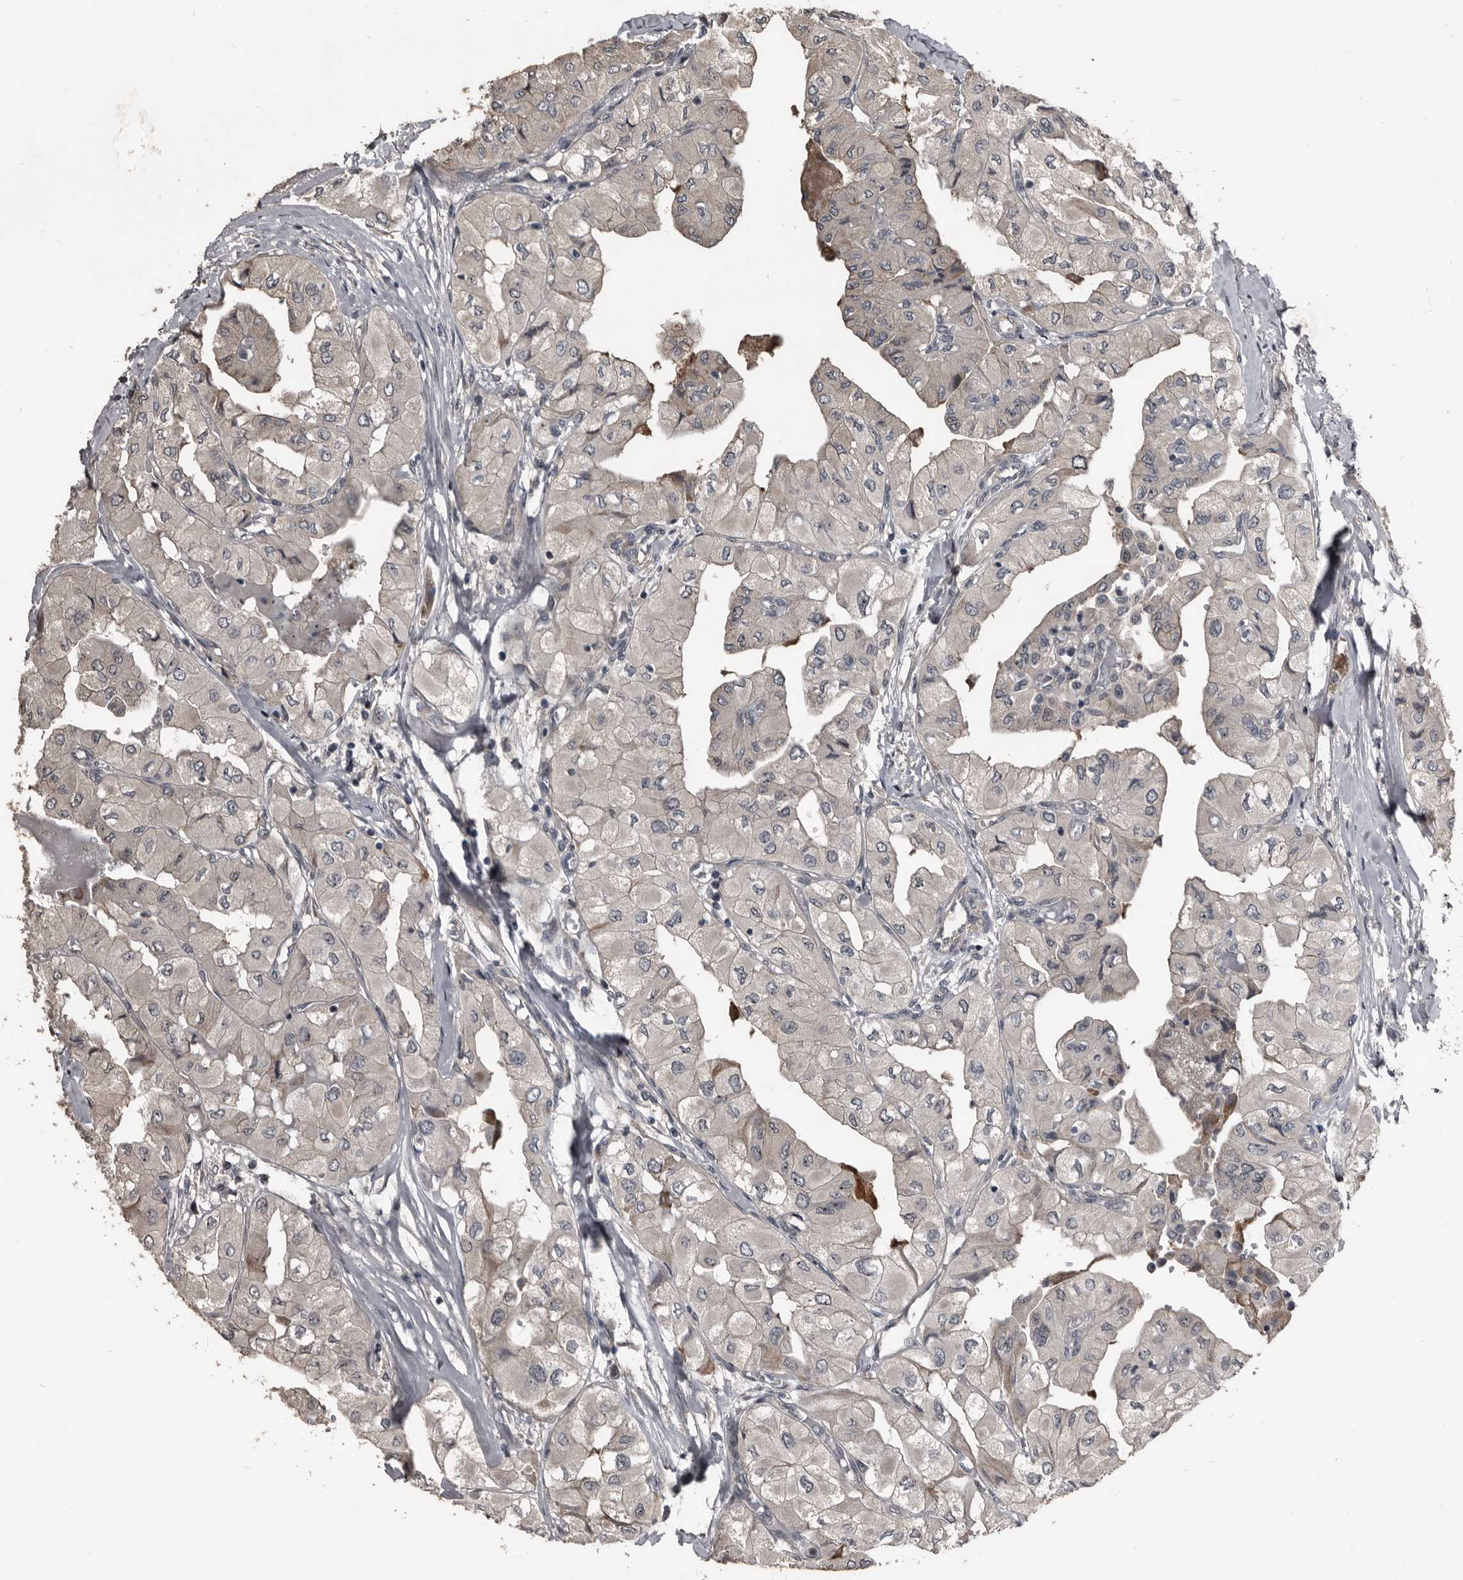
{"staining": {"intensity": "negative", "quantity": "none", "location": "none"}, "tissue": "thyroid cancer", "cell_type": "Tumor cells", "image_type": "cancer", "snomed": [{"axis": "morphology", "description": "Papillary adenocarcinoma, NOS"}, {"axis": "topography", "description": "Thyroid gland"}], "caption": "The IHC image has no significant positivity in tumor cells of papillary adenocarcinoma (thyroid) tissue. (DAB immunohistochemistry (IHC), high magnification).", "gene": "DHPS", "patient": {"sex": "female", "age": 59}}